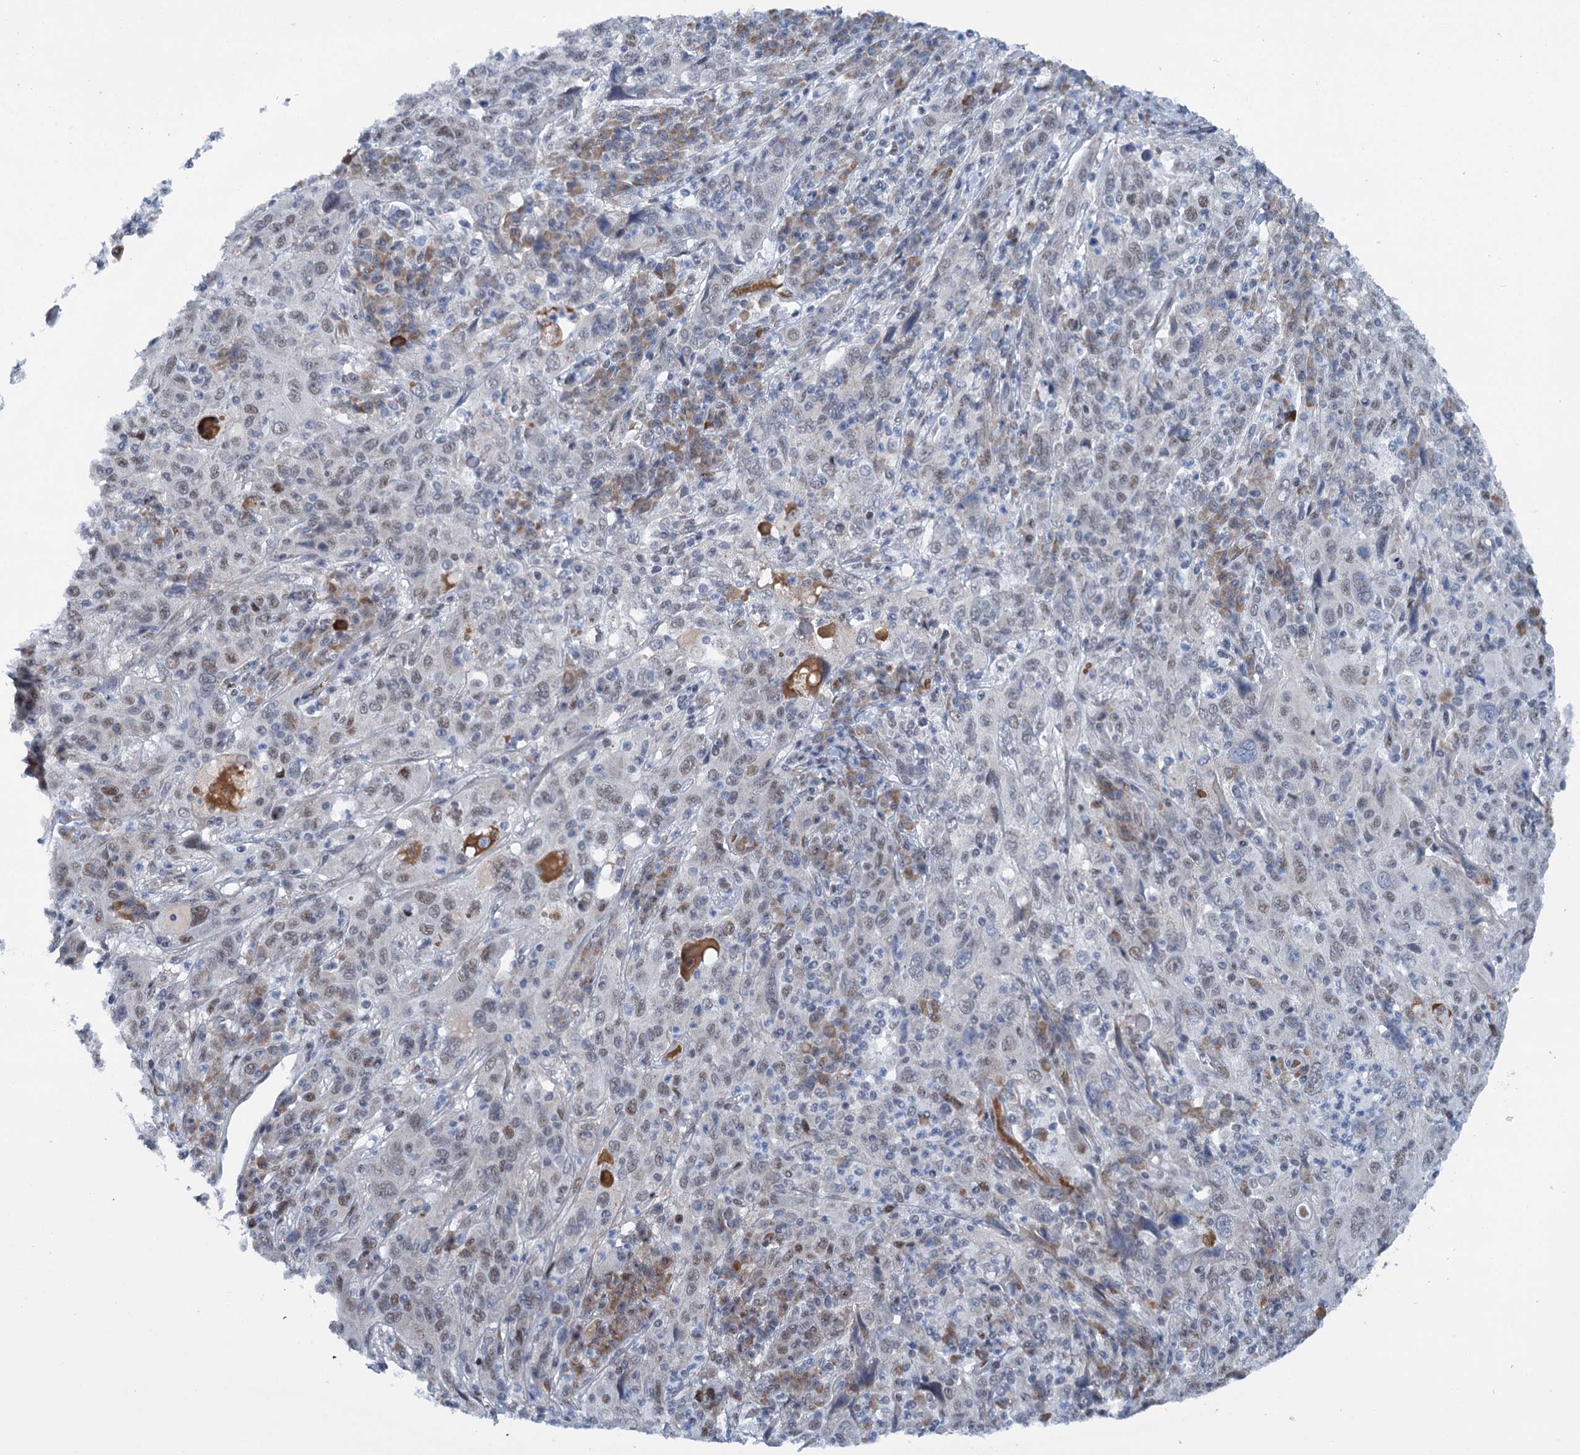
{"staining": {"intensity": "weak", "quantity": "25%-75%", "location": "nuclear"}, "tissue": "cervical cancer", "cell_type": "Tumor cells", "image_type": "cancer", "snomed": [{"axis": "morphology", "description": "Squamous cell carcinoma, NOS"}, {"axis": "topography", "description": "Cervix"}], "caption": "IHC micrograph of neoplastic tissue: human cervical cancer stained using immunohistochemistry (IHC) reveals low levels of weak protein expression localized specifically in the nuclear of tumor cells, appearing as a nuclear brown color.", "gene": "SREK1", "patient": {"sex": "female", "age": 46}}